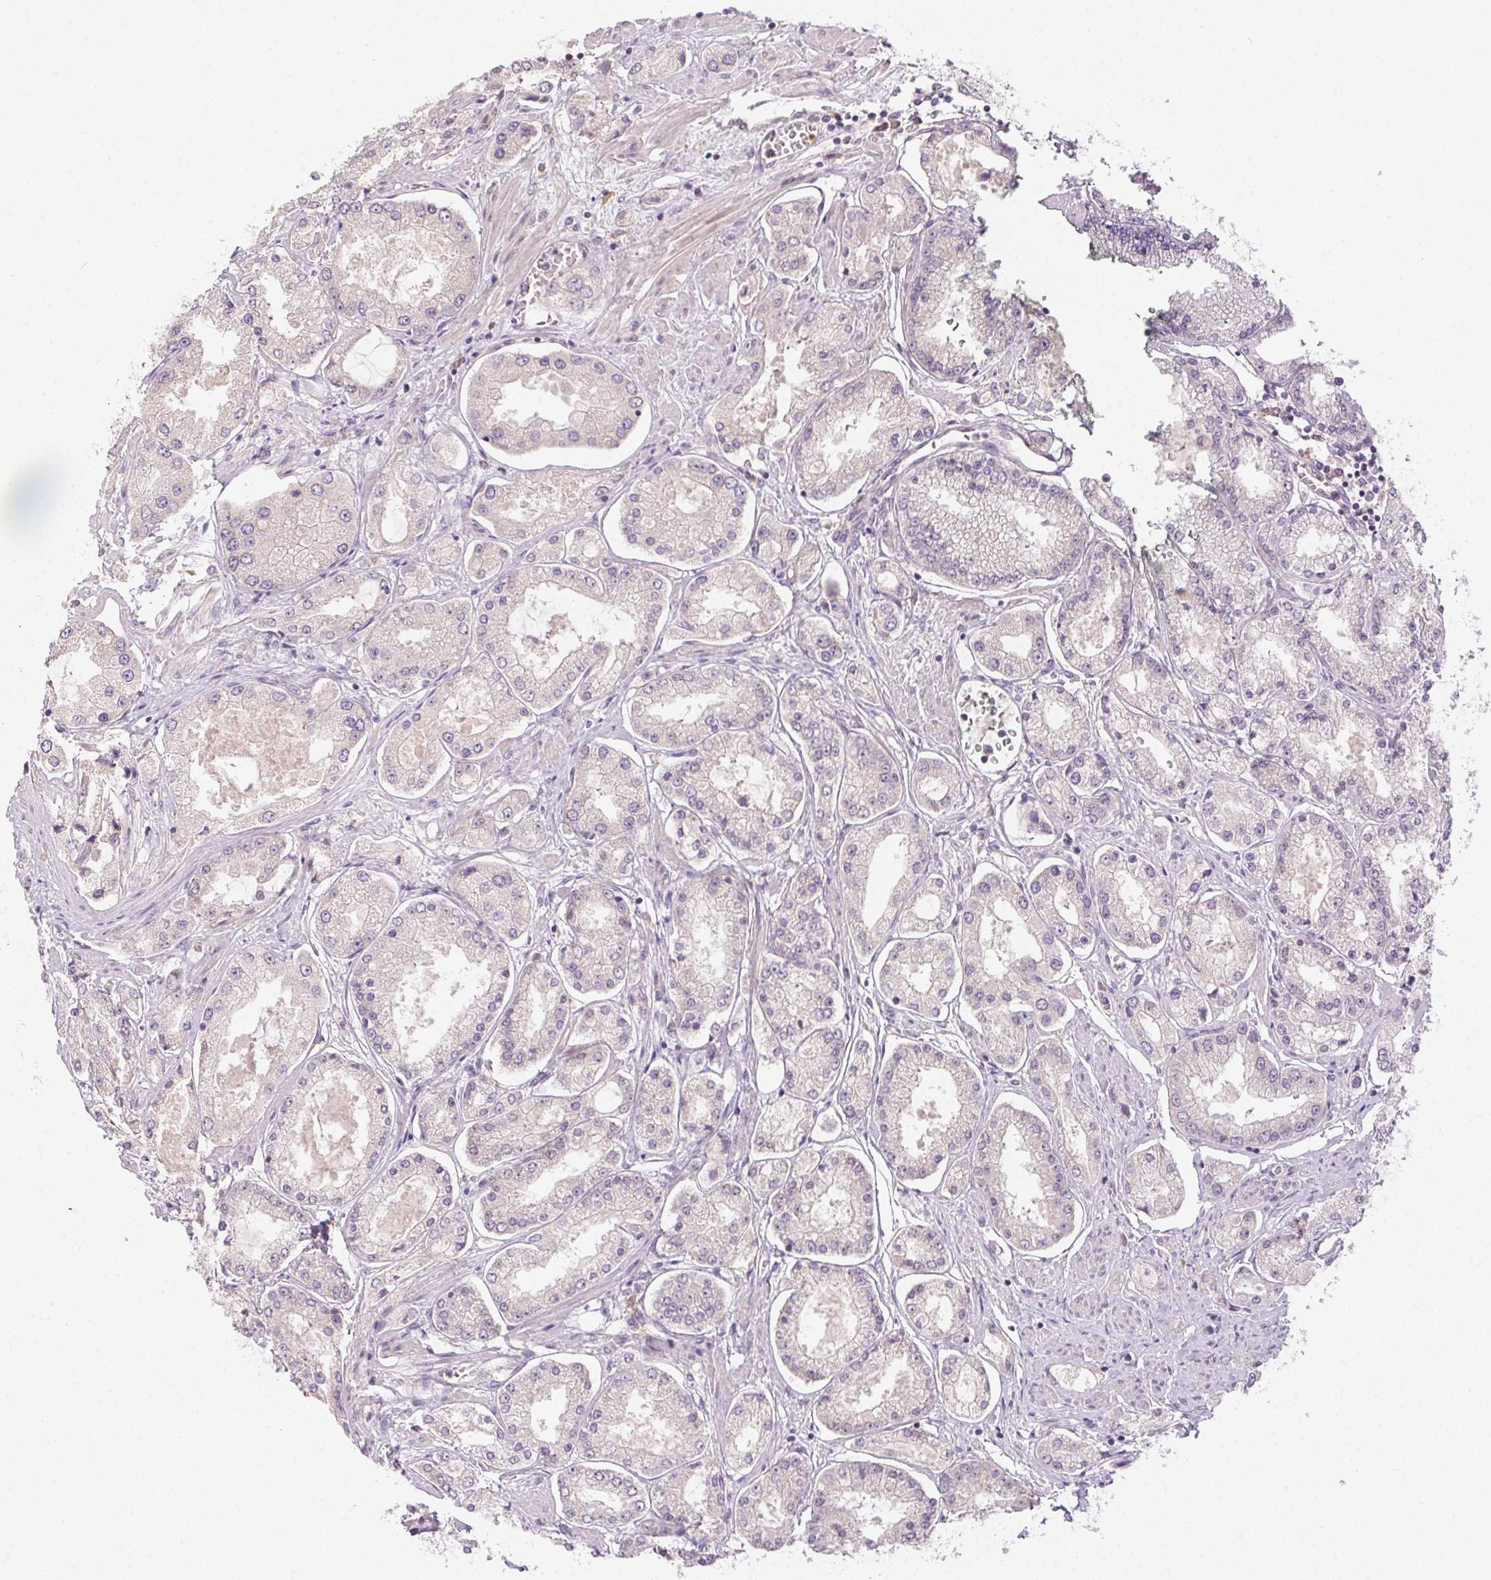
{"staining": {"intensity": "negative", "quantity": "none", "location": "none"}, "tissue": "prostate cancer", "cell_type": "Tumor cells", "image_type": "cancer", "snomed": [{"axis": "morphology", "description": "Adenocarcinoma, High grade"}, {"axis": "topography", "description": "Prostate"}], "caption": "Tumor cells show no significant expression in prostate cancer (high-grade adenocarcinoma).", "gene": "TTC23L", "patient": {"sex": "male", "age": 69}}